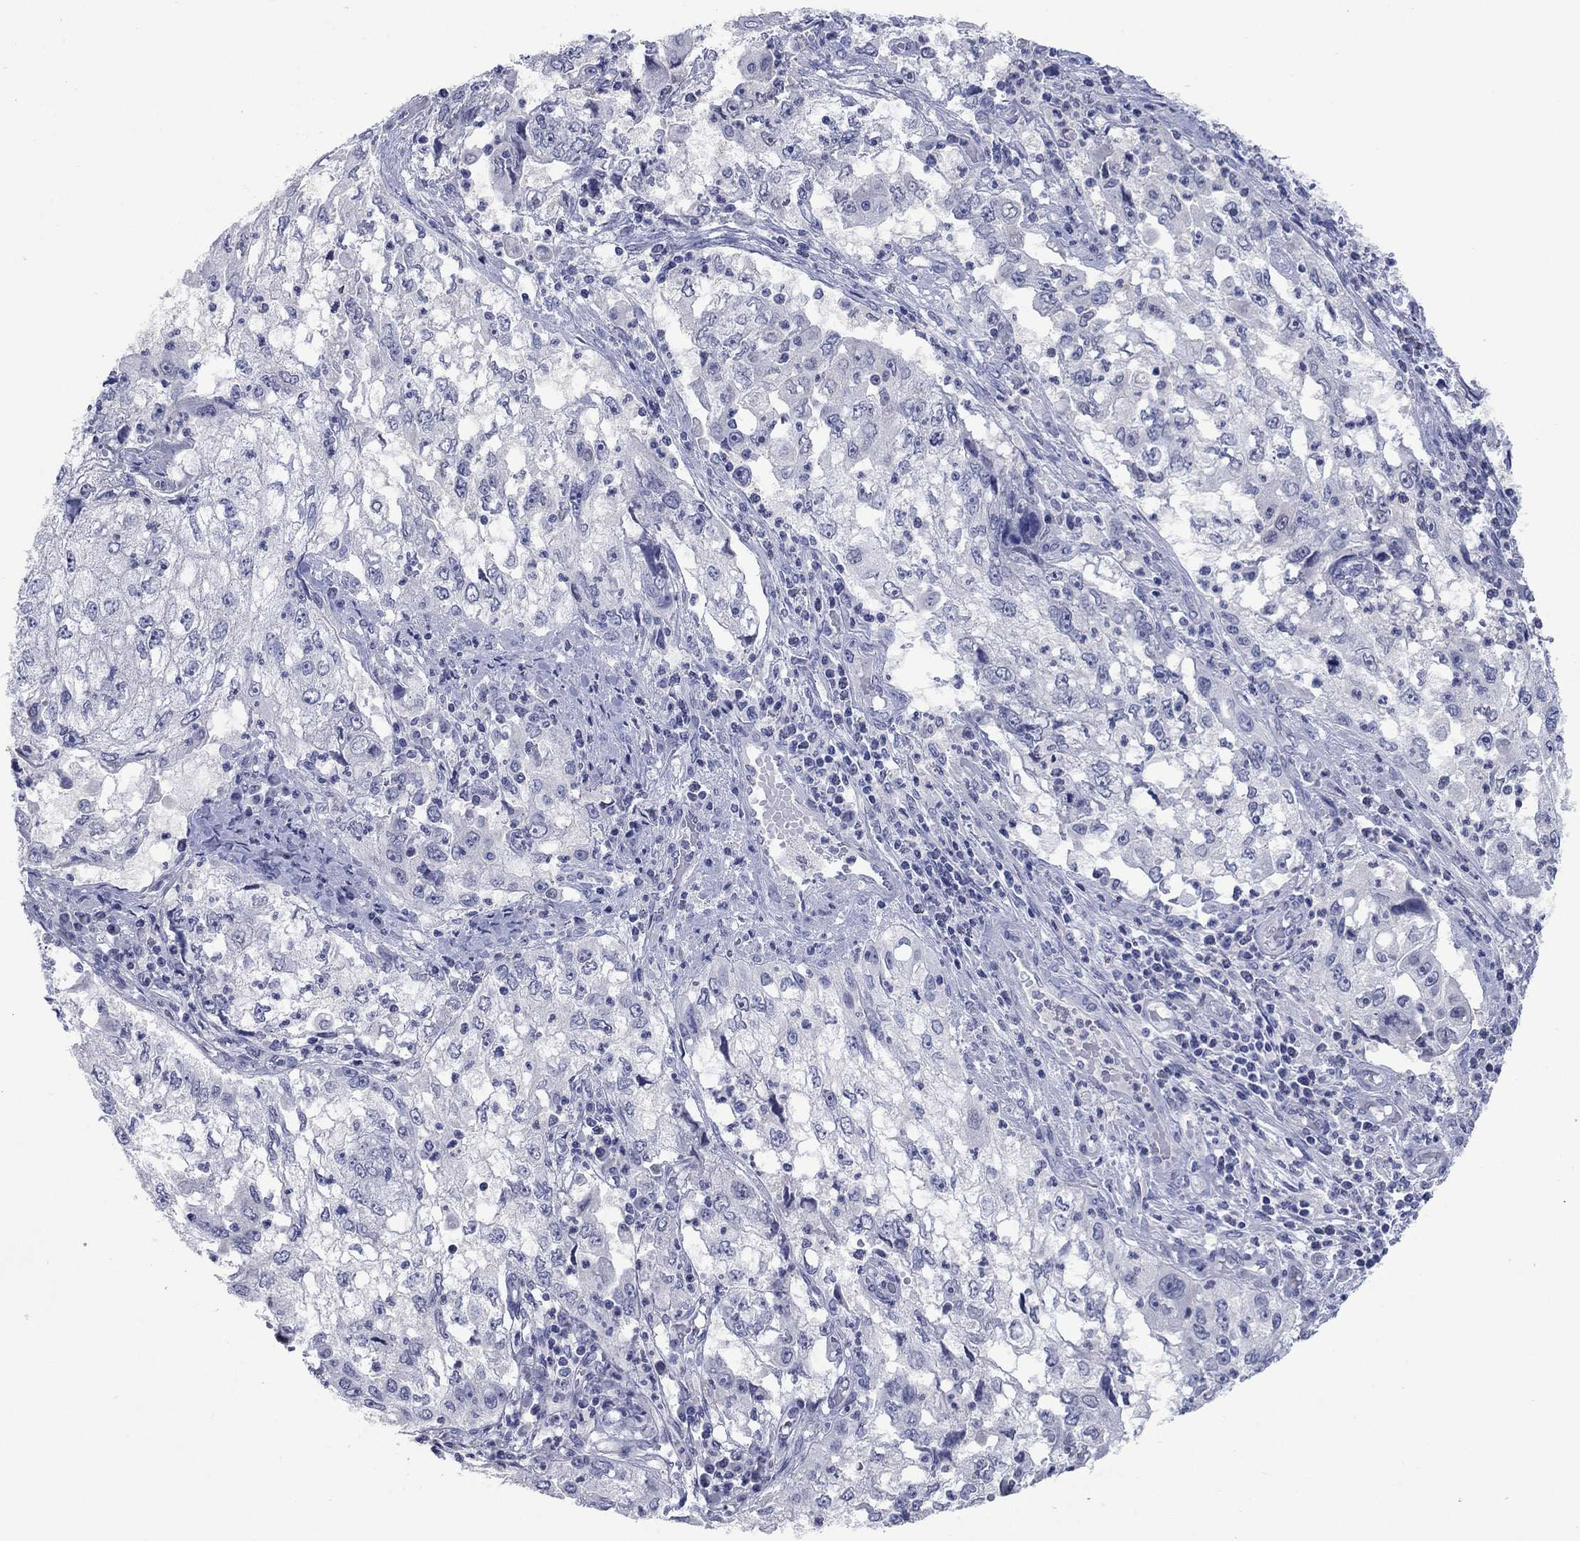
{"staining": {"intensity": "negative", "quantity": "none", "location": "none"}, "tissue": "cervical cancer", "cell_type": "Tumor cells", "image_type": "cancer", "snomed": [{"axis": "morphology", "description": "Squamous cell carcinoma, NOS"}, {"axis": "topography", "description": "Cervix"}], "caption": "Immunohistochemical staining of cervical squamous cell carcinoma demonstrates no significant positivity in tumor cells. (Brightfield microscopy of DAB immunohistochemistry (IHC) at high magnification).", "gene": "ATP6V1G2", "patient": {"sex": "female", "age": 36}}